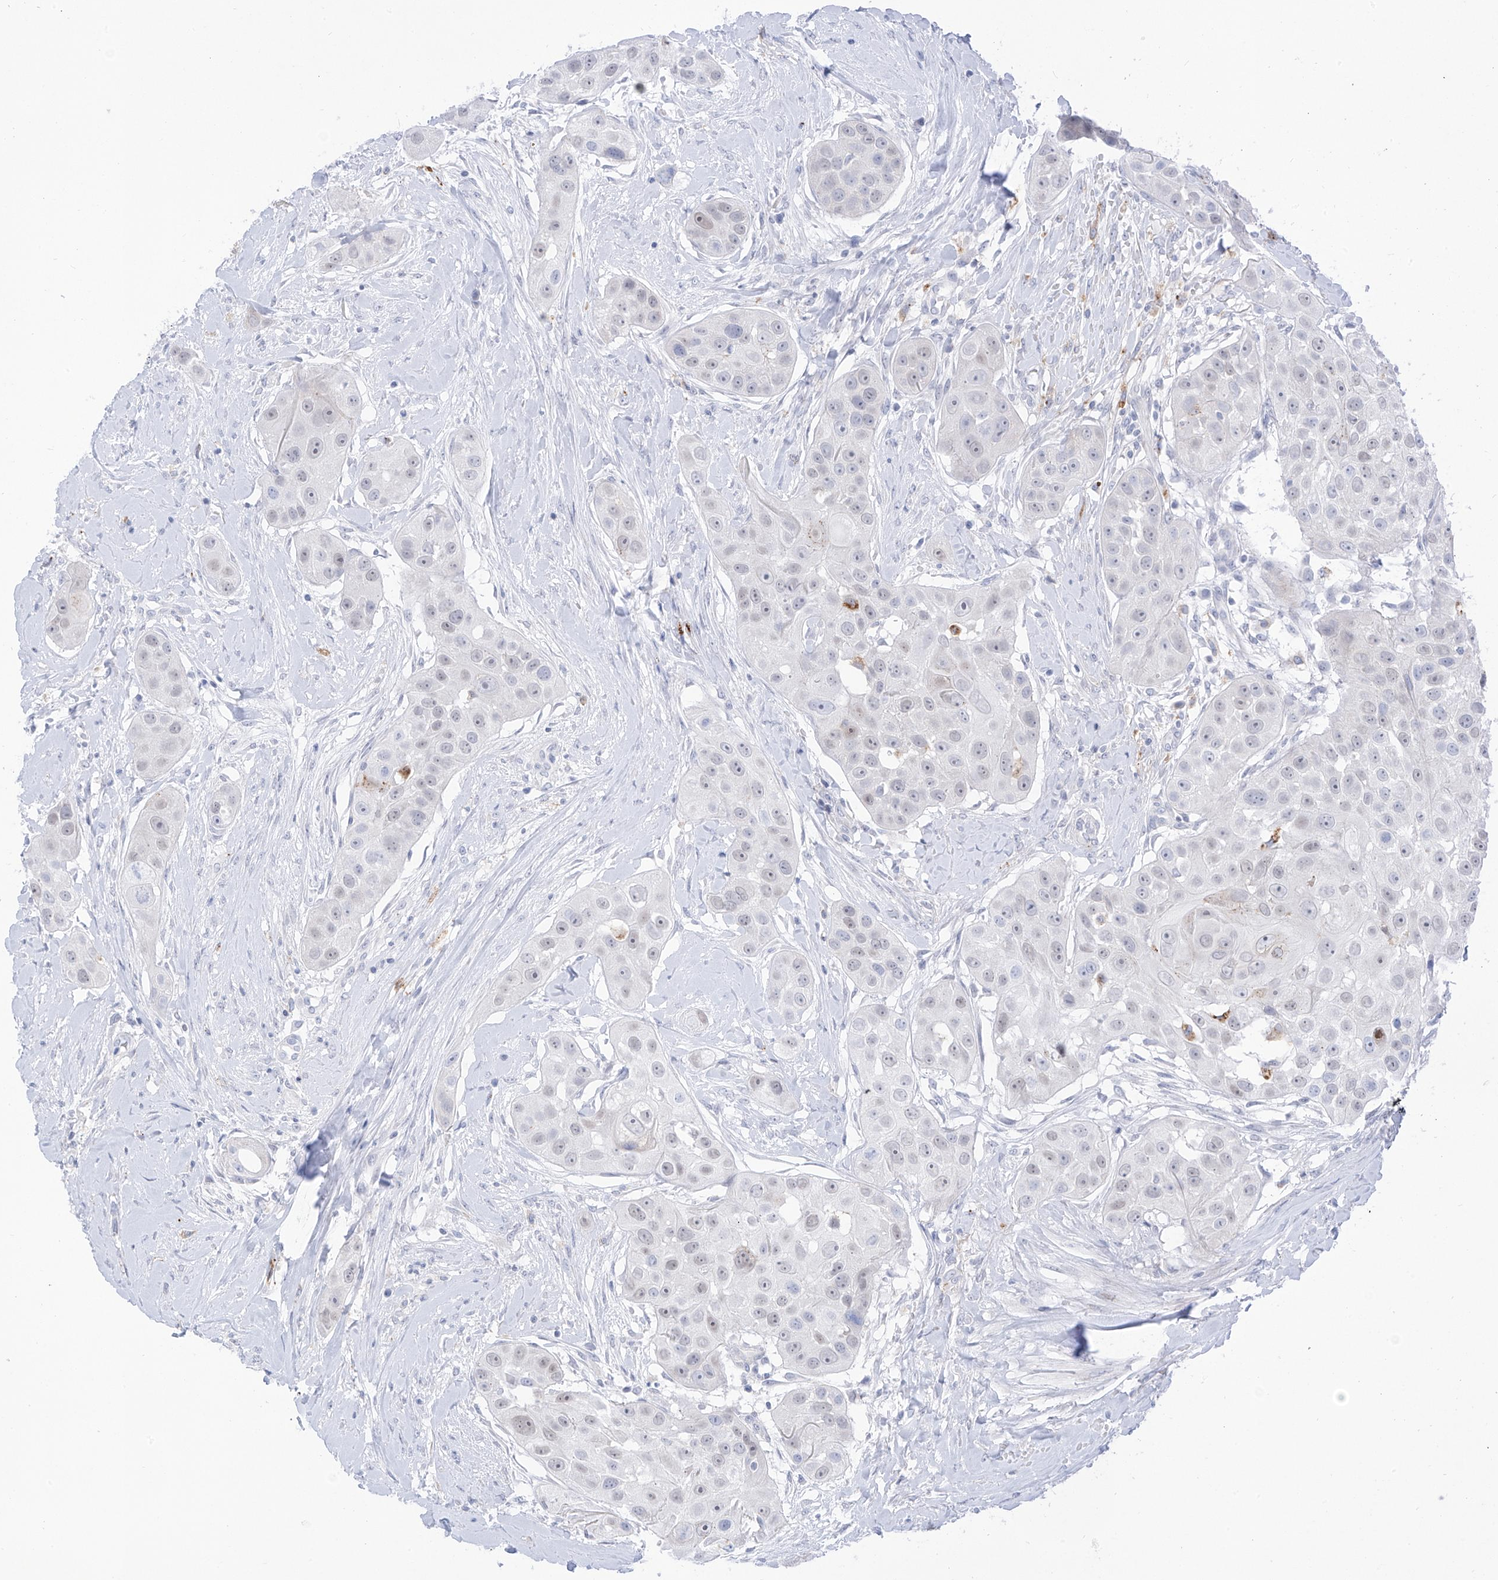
{"staining": {"intensity": "negative", "quantity": "none", "location": "none"}, "tissue": "head and neck cancer", "cell_type": "Tumor cells", "image_type": "cancer", "snomed": [{"axis": "morphology", "description": "Normal tissue, NOS"}, {"axis": "morphology", "description": "Squamous cell carcinoma, NOS"}, {"axis": "topography", "description": "Skeletal muscle"}, {"axis": "topography", "description": "Head-Neck"}], "caption": "This photomicrograph is of head and neck cancer (squamous cell carcinoma) stained with immunohistochemistry to label a protein in brown with the nuclei are counter-stained blue. There is no positivity in tumor cells. Brightfield microscopy of immunohistochemistry (IHC) stained with DAB (brown) and hematoxylin (blue), captured at high magnification.", "gene": "PSPH", "patient": {"sex": "male", "age": 51}}